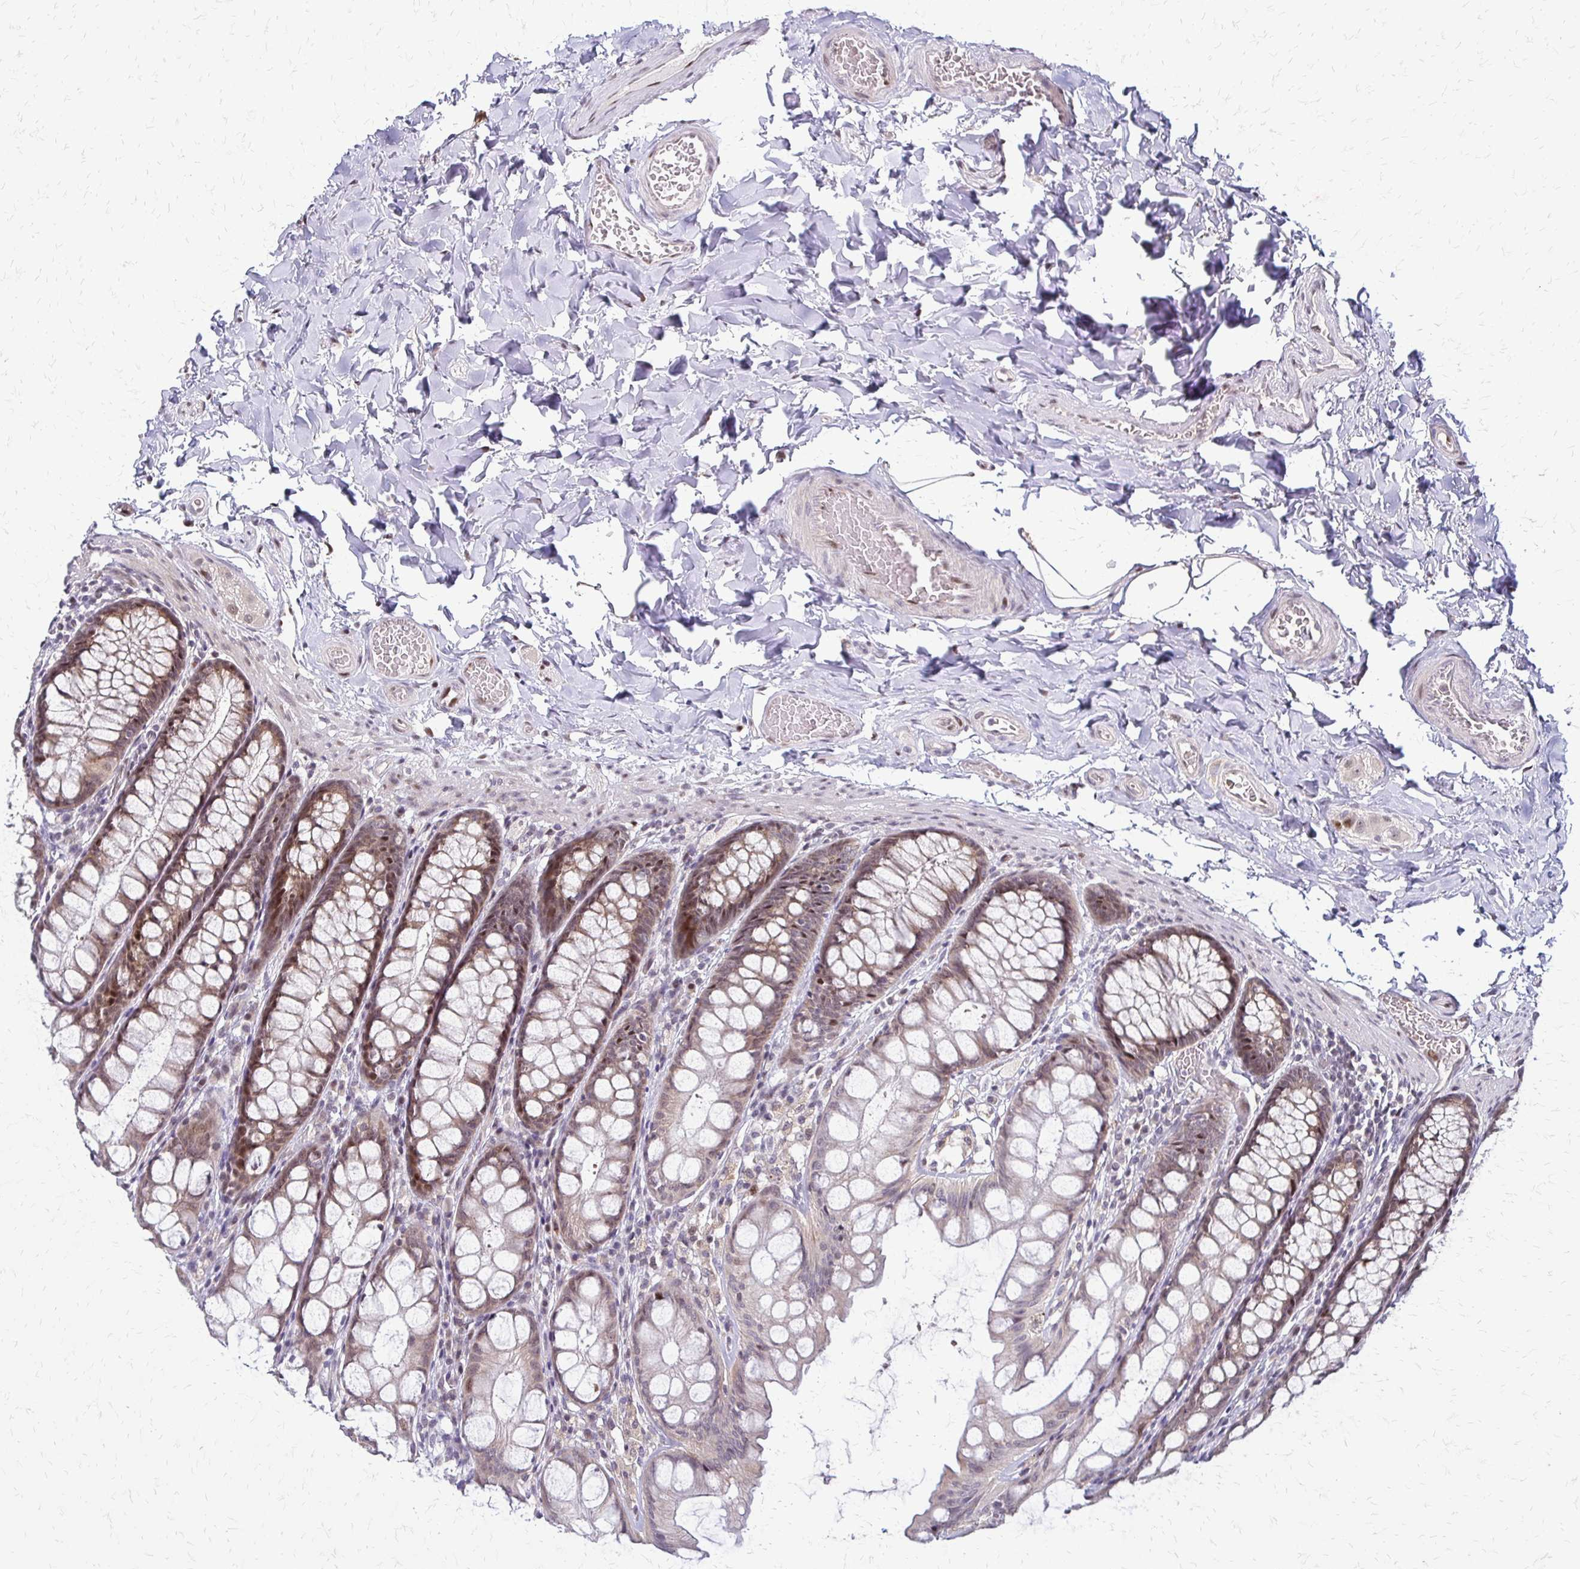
{"staining": {"intensity": "moderate", "quantity": ">75%", "location": "nuclear"}, "tissue": "colon", "cell_type": "Endothelial cells", "image_type": "normal", "snomed": [{"axis": "morphology", "description": "Normal tissue, NOS"}, {"axis": "topography", "description": "Colon"}], "caption": "A photomicrograph showing moderate nuclear expression in about >75% of endothelial cells in benign colon, as visualized by brown immunohistochemical staining.", "gene": "TRIR", "patient": {"sex": "male", "age": 47}}